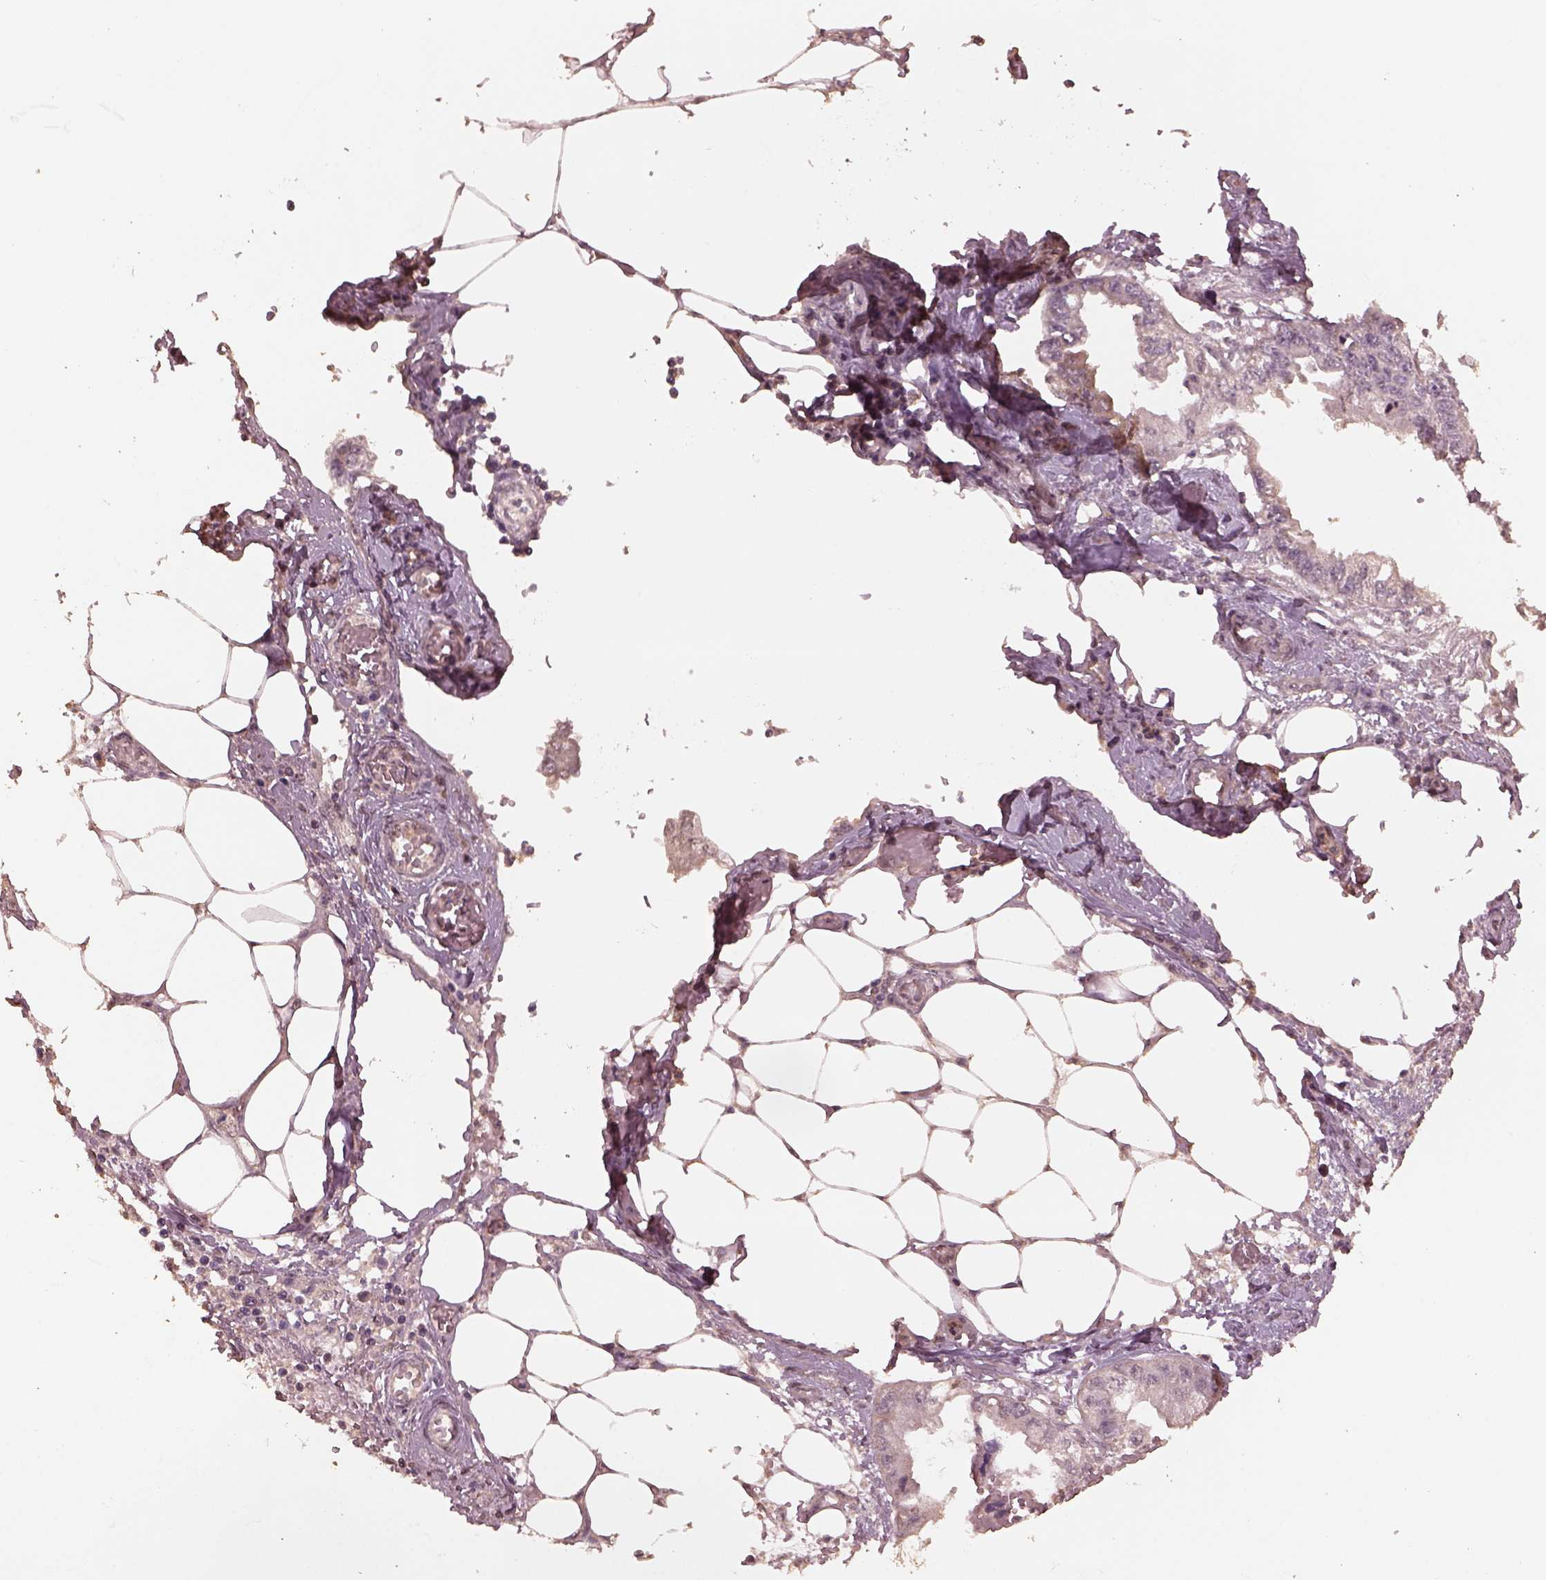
{"staining": {"intensity": "negative", "quantity": "none", "location": "none"}, "tissue": "endometrial cancer", "cell_type": "Tumor cells", "image_type": "cancer", "snomed": [{"axis": "morphology", "description": "Adenocarcinoma, NOS"}, {"axis": "morphology", "description": "Adenocarcinoma, metastatic, NOS"}, {"axis": "topography", "description": "Adipose tissue"}, {"axis": "topography", "description": "Endometrium"}], "caption": "A histopathology image of human endometrial cancer (adenocarcinoma) is negative for staining in tumor cells.", "gene": "CPT1C", "patient": {"sex": "female", "age": 67}}